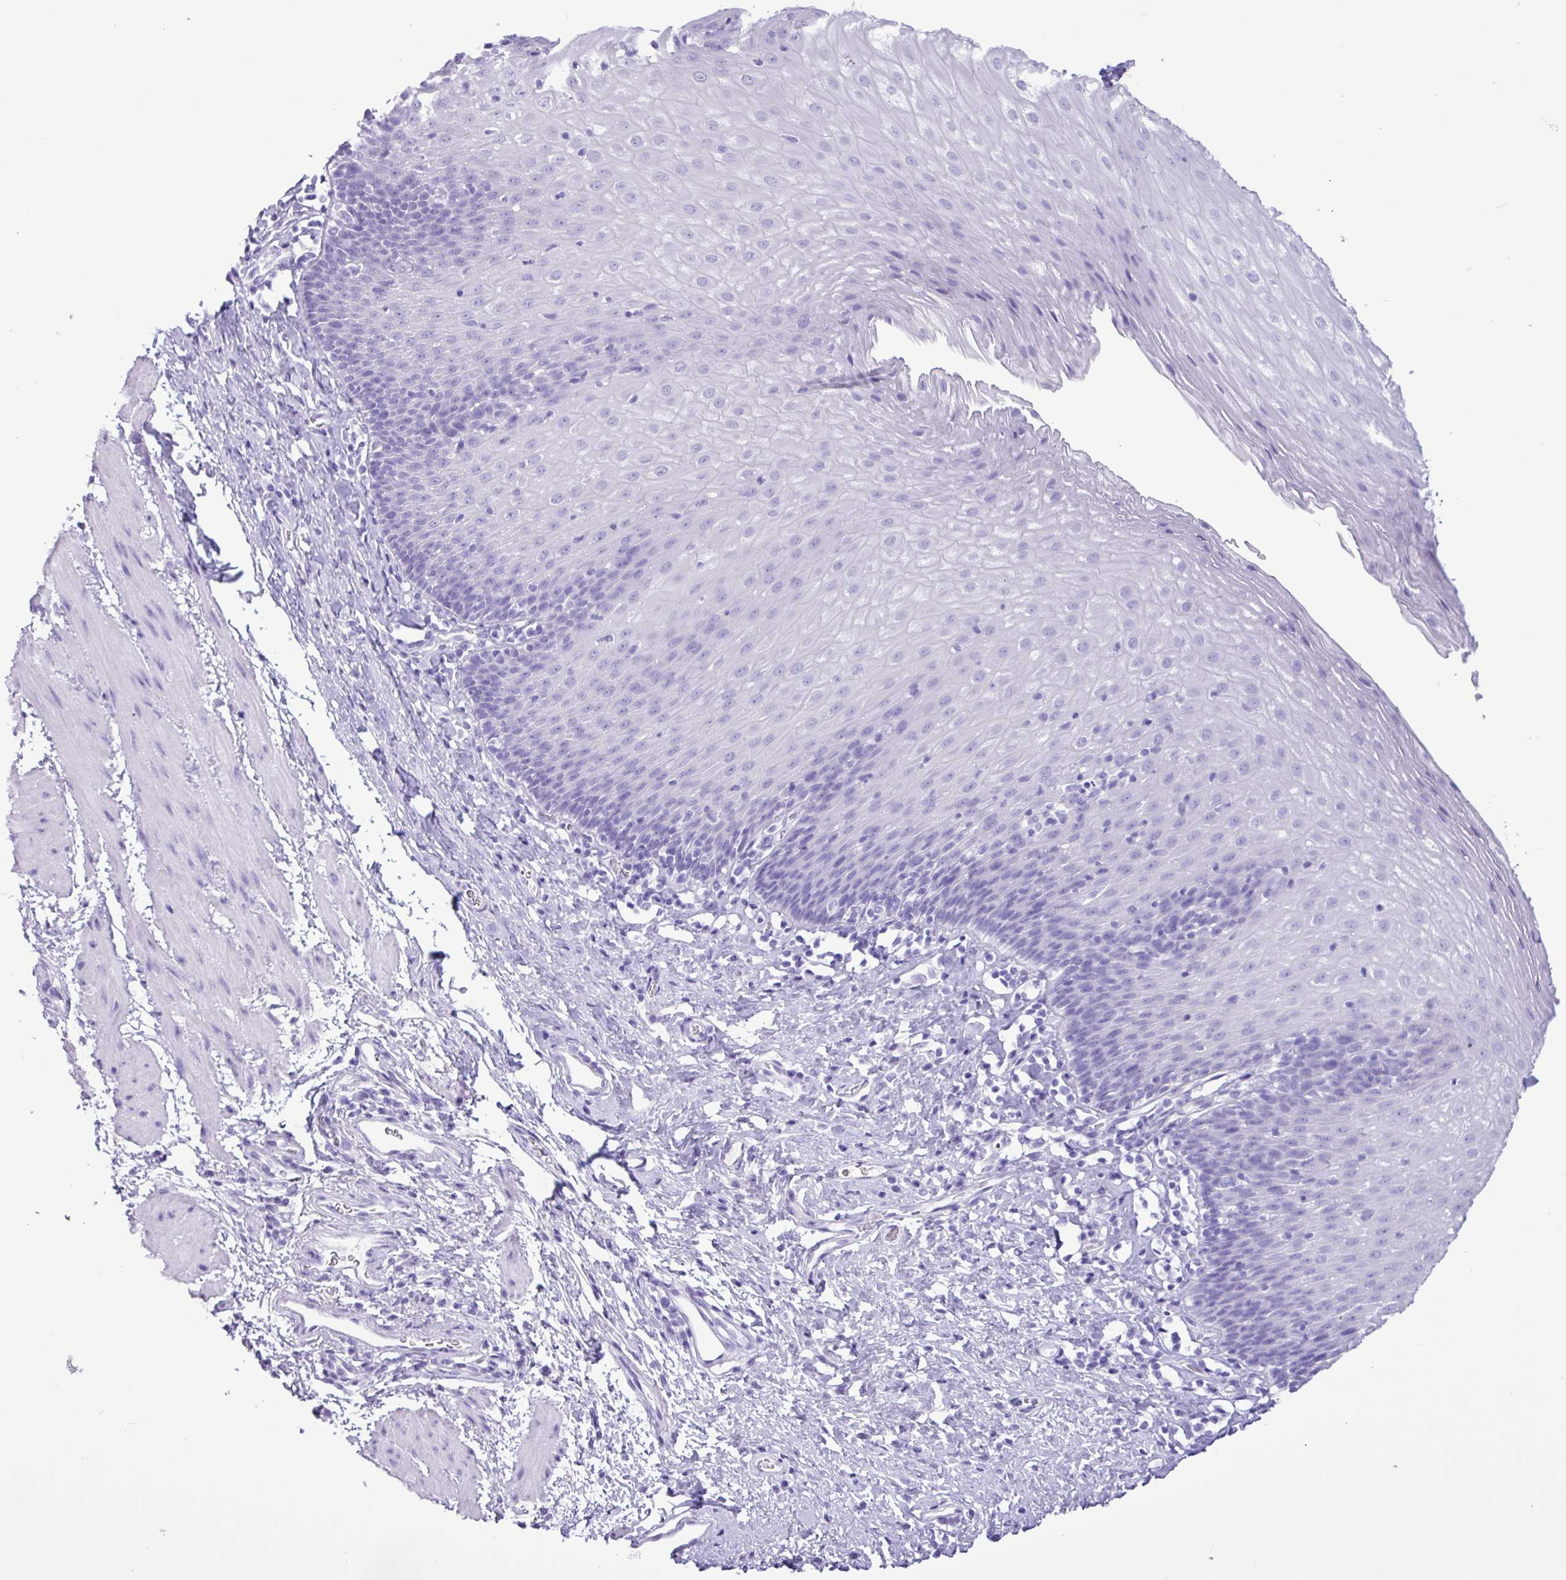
{"staining": {"intensity": "negative", "quantity": "none", "location": "none"}, "tissue": "esophagus", "cell_type": "Squamous epithelial cells", "image_type": "normal", "snomed": [{"axis": "morphology", "description": "Normal tissue, NOS"}, {"axis": "topography", "description": "Esophagus"}], "caption": "IHC image of unremarkable esophagus stained for a protein (brown), which demonstrates no expression in squamous epithelial cells. (Stains: DAB immunohistochemistry (IHC) with hematoxylin counter stain, Microscopy: brightfield microscopy at high magnification).", "gene": "CKMT2", "patient": {"sex": "female", "age": 61}}